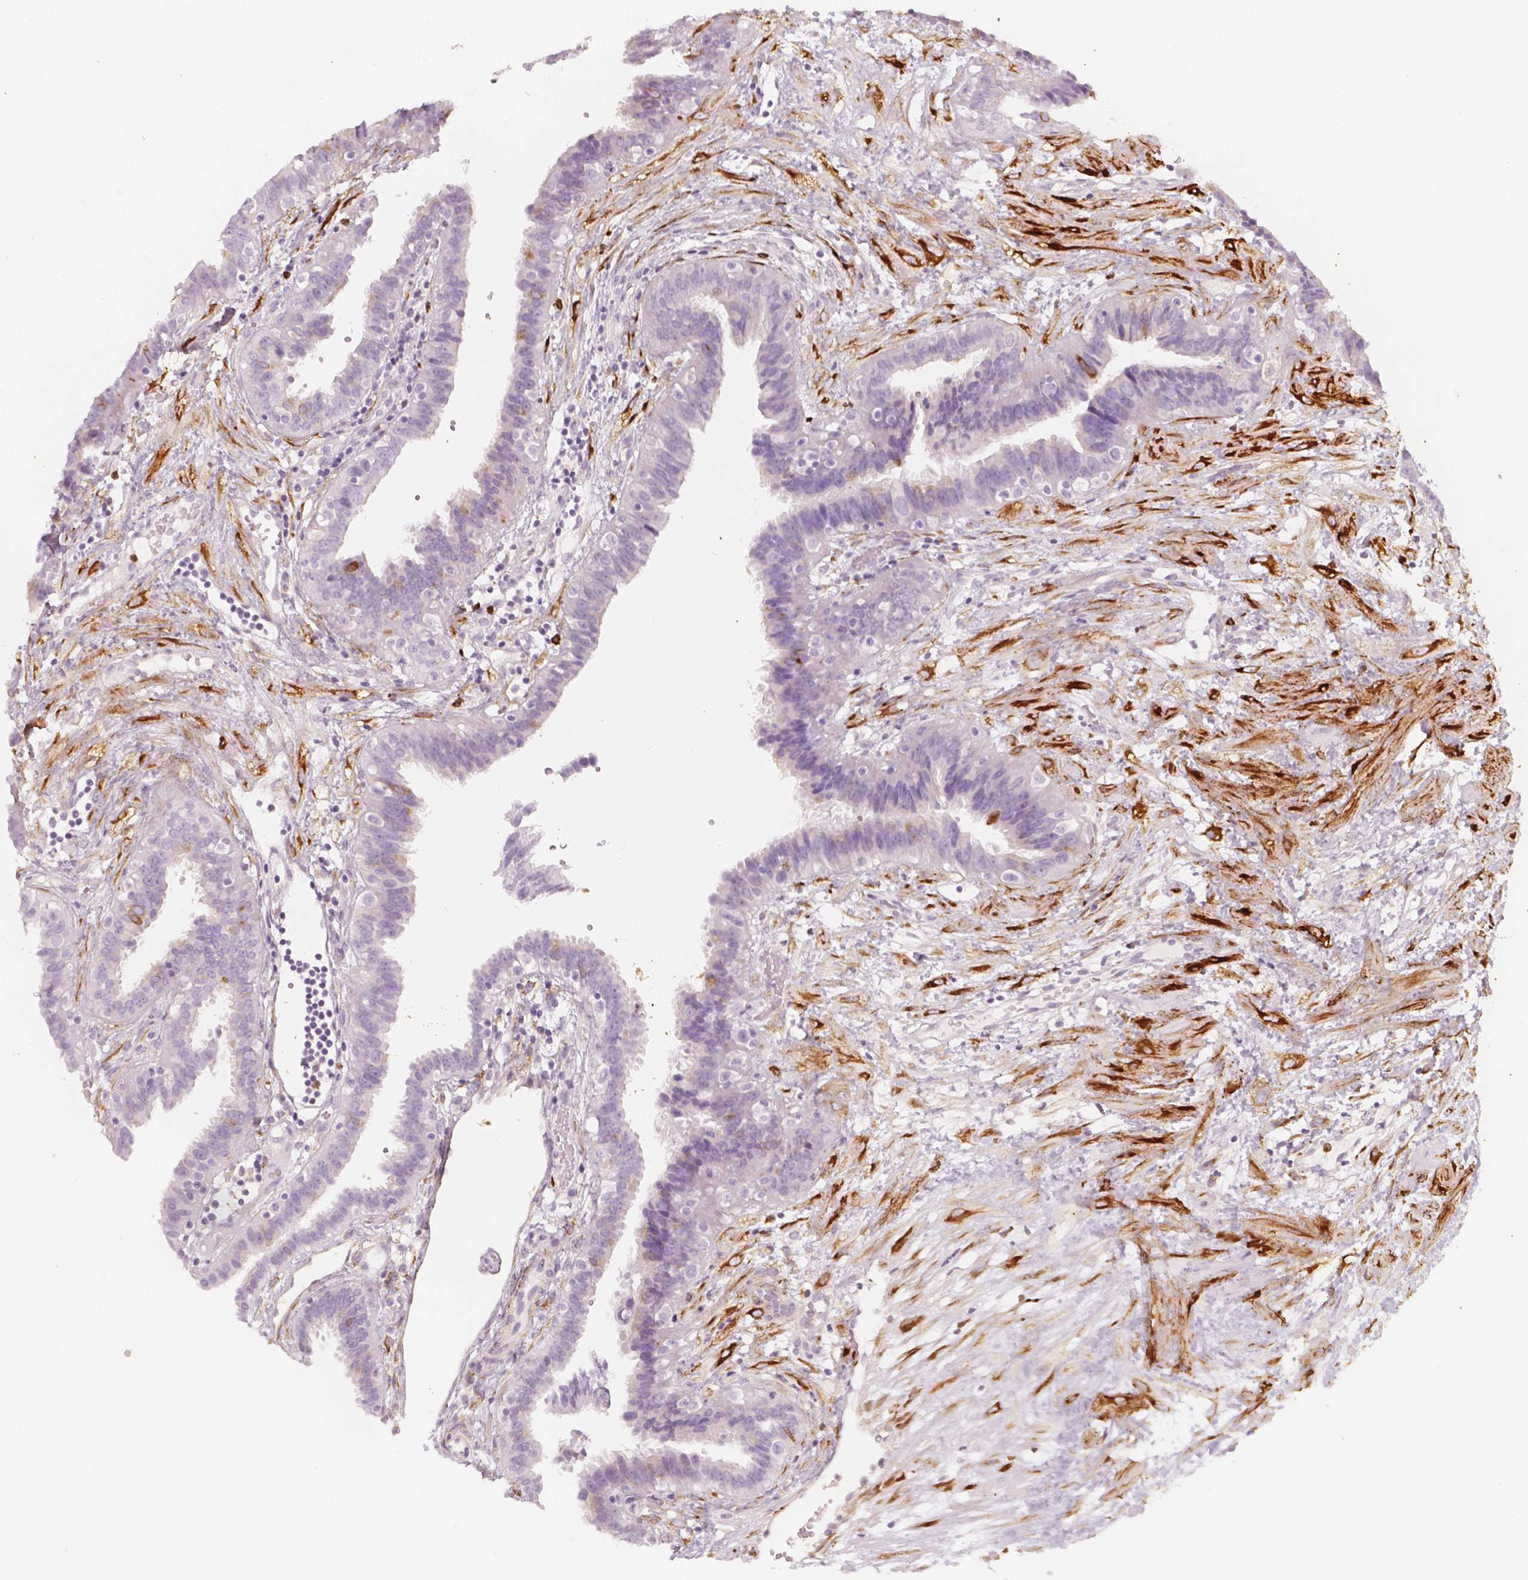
{"staining": {"intensity": "moderate", "quantity": "<25%", "location": "cytoplasmic/membranous"}, "tissue": "fallopian tube", "cell_type": "Glandular cells", "image_type": "normal", "snomed": [{"axis": "morphology", "description": "Normal tissue, NOS"}, {"axis": "topography", "description": "Fallopian tube"}], "caption": "Benign fallopian tube exhibits moderate cytoplasmic/membranous staining in approximately <25% of glandular cells, visualized by immunohistochemistry.", "gene": "CES1", "patient": {"sex": "female", "age": 37}}